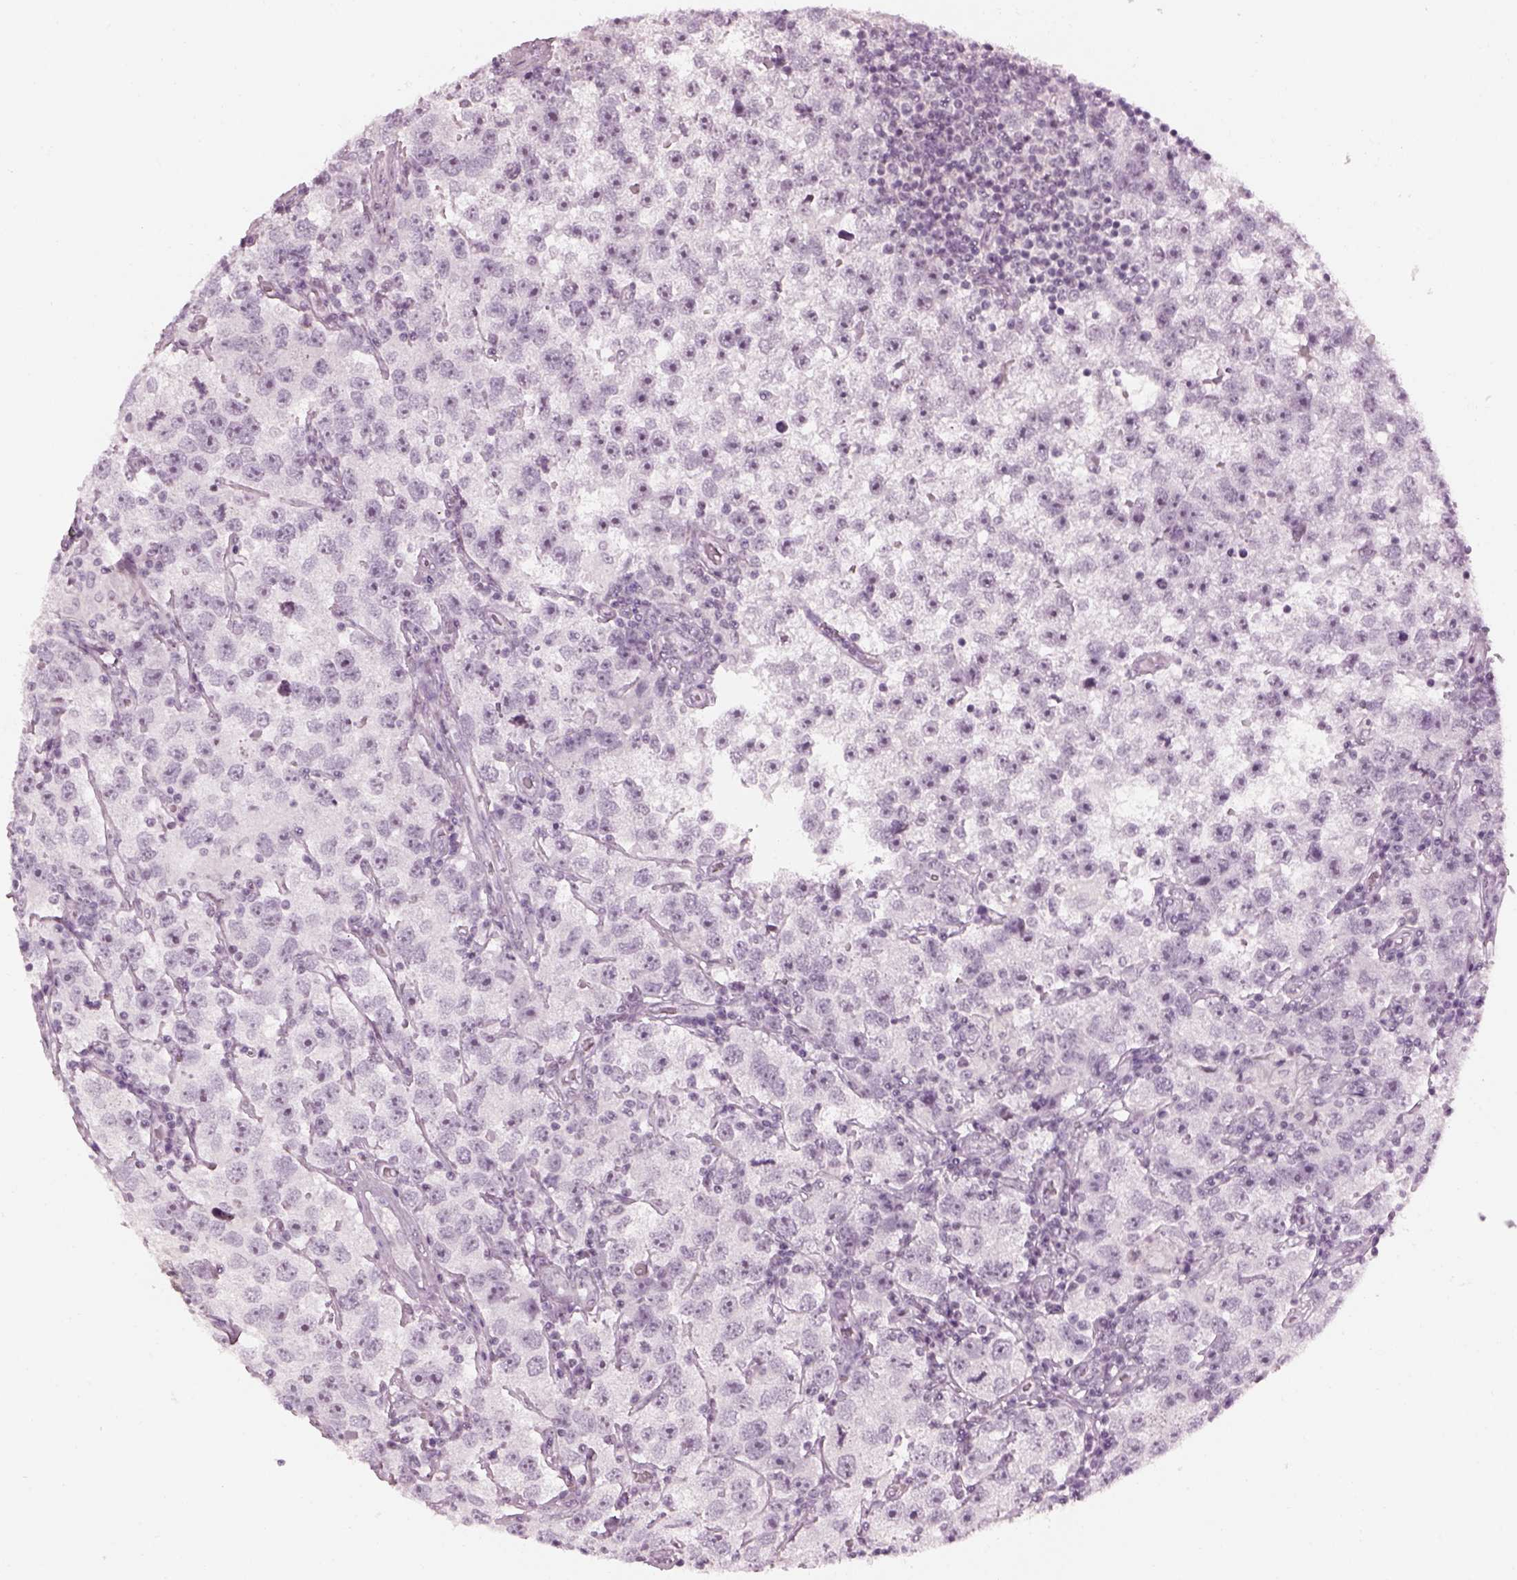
{"staining": {"intensity": "negative", "quantity": "none", "location": "none"}, "tissue": "testis cancer", "cell_type": "Tumor cells", "image_type": "cancer", "snomed": [{"axis": "morphology", "description": "Seminoma, NOS"}, {"axis": "topography", "description": "Testis"}], "caption": "Histopathology image shows no significant protein staining in tumor cells of testis cancer (seminoma).", "gene": "ADGRG2", "patient": {"sex": "male", "age": 26}}